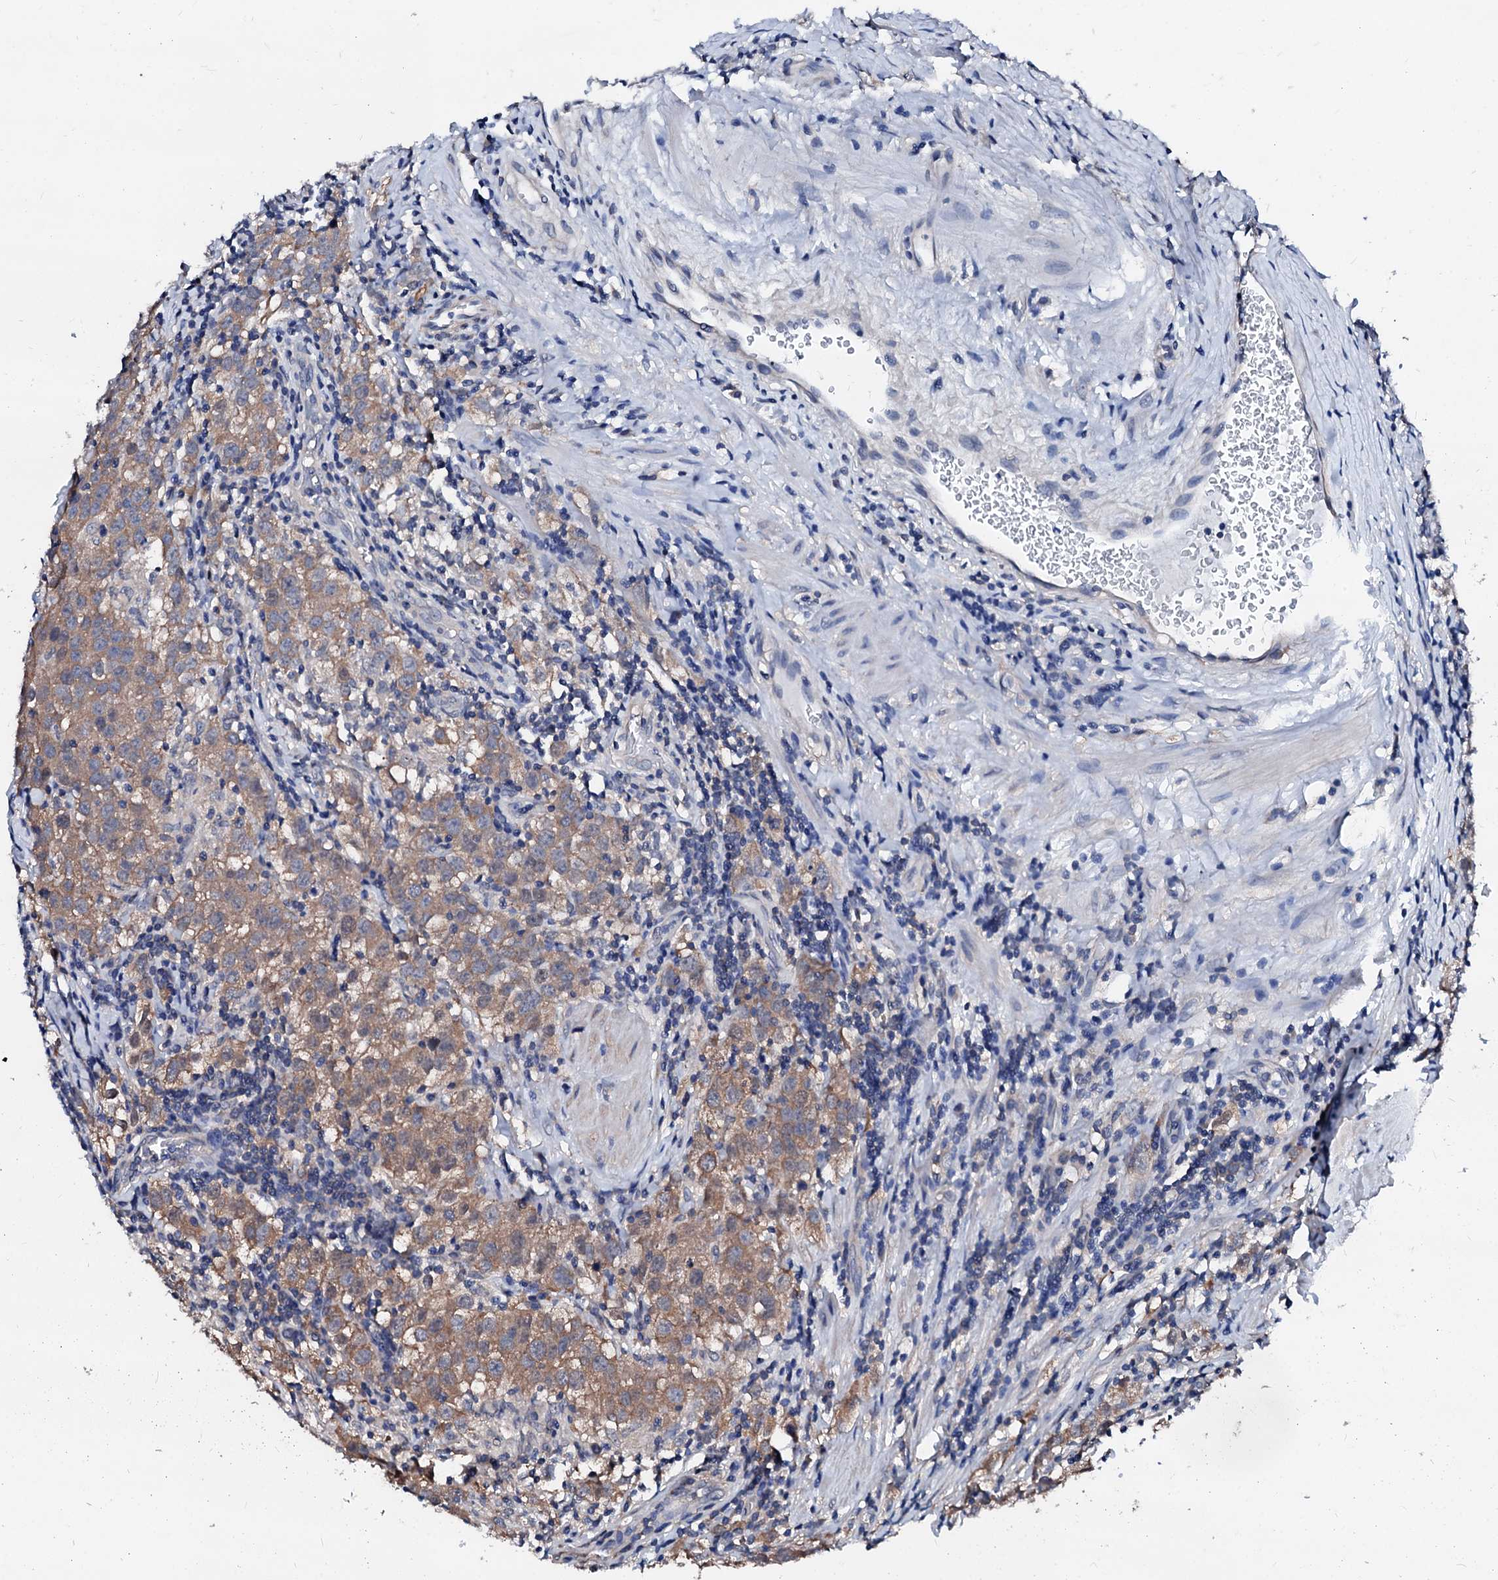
{"staining": {"intensity": "moderate", "quantity": ">75%", "location": "cytoplasmic/membranous"}, "tissue": "testis cancer", "cell_type": "Tumor cells", "image_type": "cancer", "snomed": [{"axis": "morphology", "description": "Seminoma, NOS"}, {"axis": "morphology", "description": "Carcinoma, Embryonal, NOS"}, {"axis": "topography", "description": "Testis"}], "caption": "Protein expression analysis of human testis cancer reveals moderate cytoplasmic/membranous staining in approximately >75% of tumor cells.", "gene": "CSN2", "patient": {"sex": "male", "age": 43}}